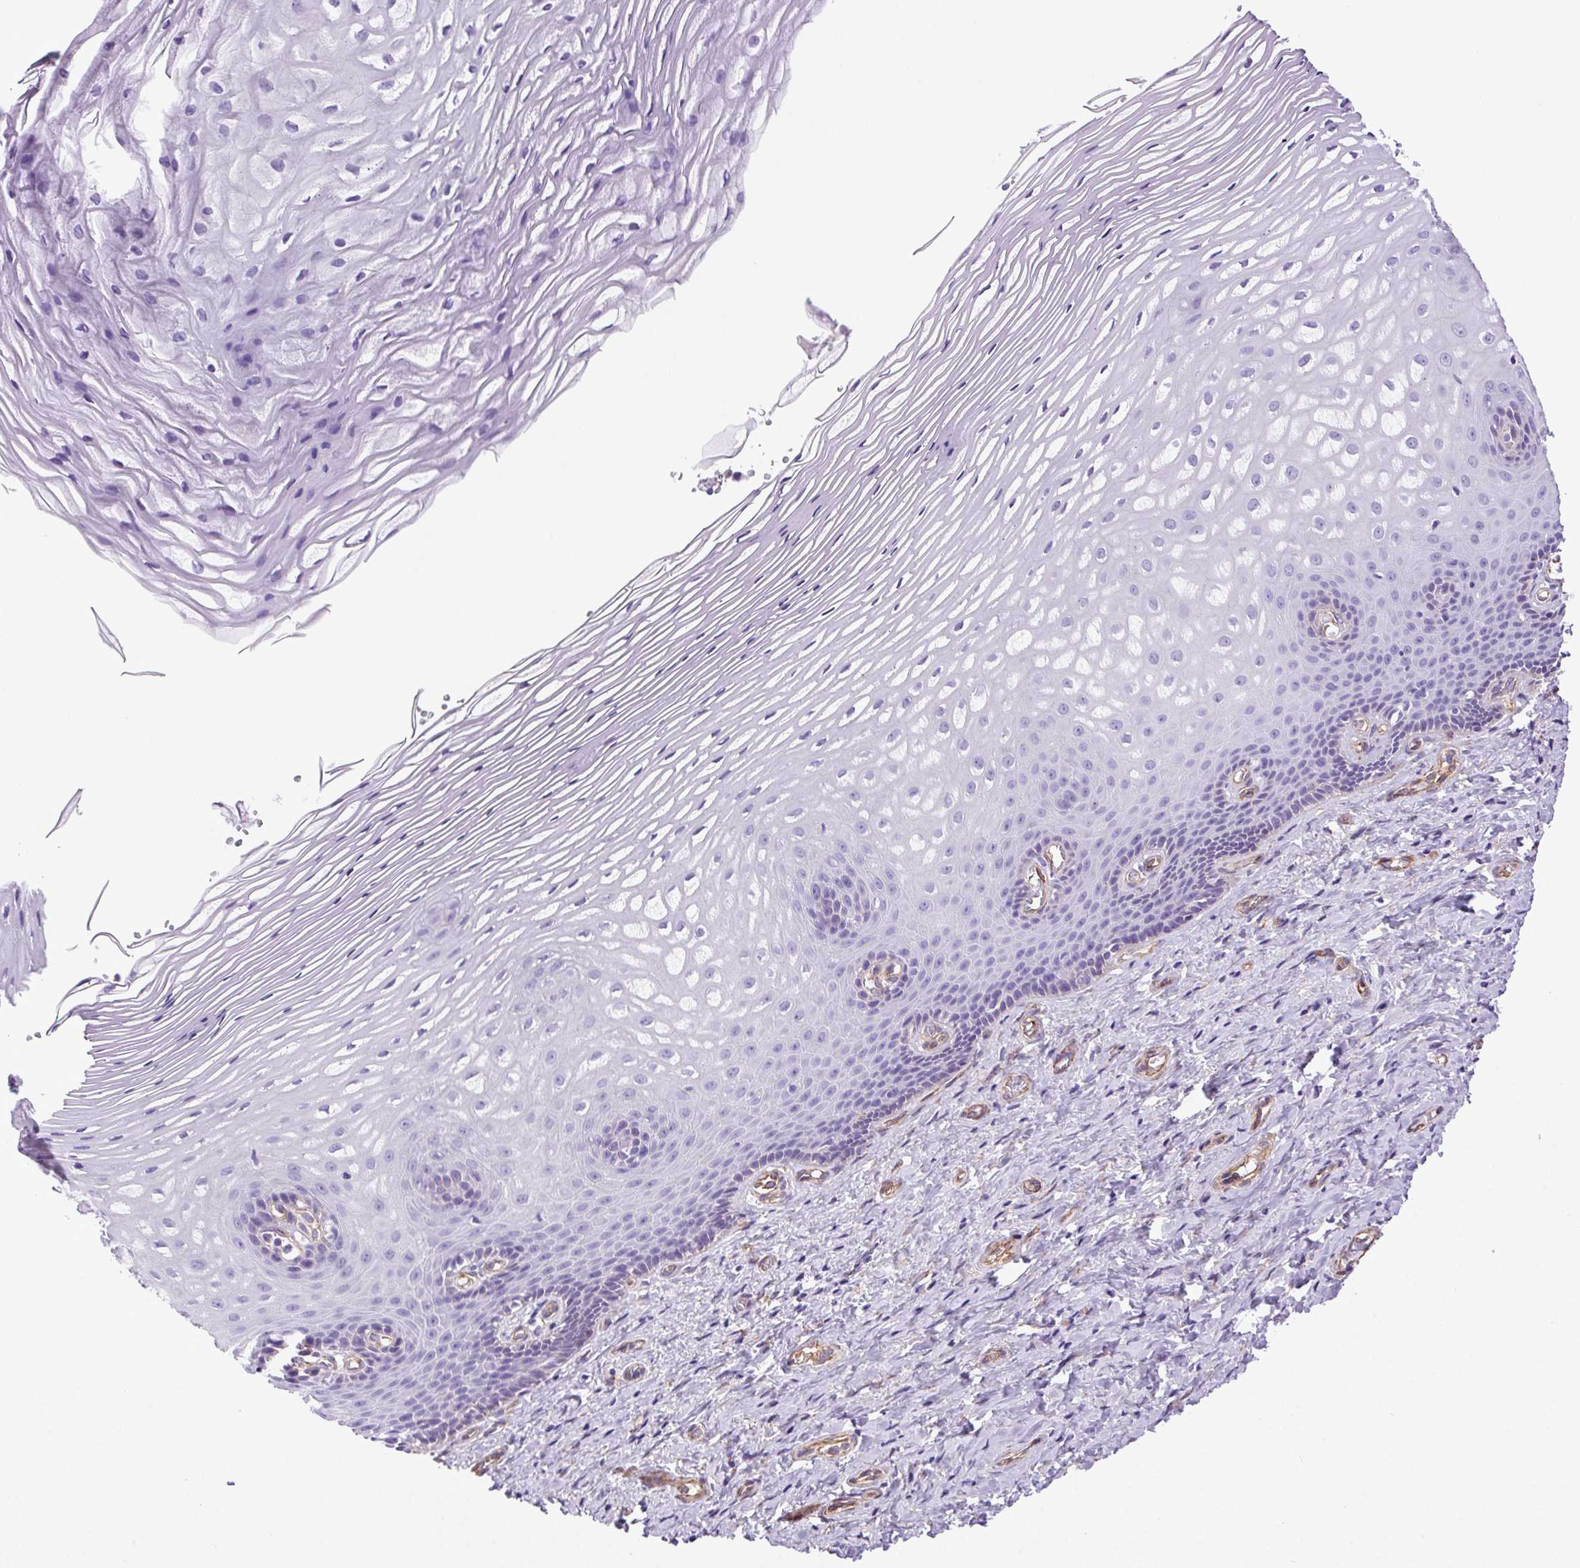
{"staining": {"intensity": "negative", "quantity": "none", "location": "none"}, "tissue": "vagina", "cell_type": "Squamous epithelial cells", "image_type": "normal", "snomed": [{"axis": "morphology", "description": "Normal tissue, NOS"}, {"axis": "topography", "description": "Vagina"}], "caption": "There is no significant expression in squamous epithelial cells of vagina. (Brightfield microscopy of DAB IHC at high magnification).", "gene": "SHCBP1L", "patient": {"sex": "female", "age": 83}}